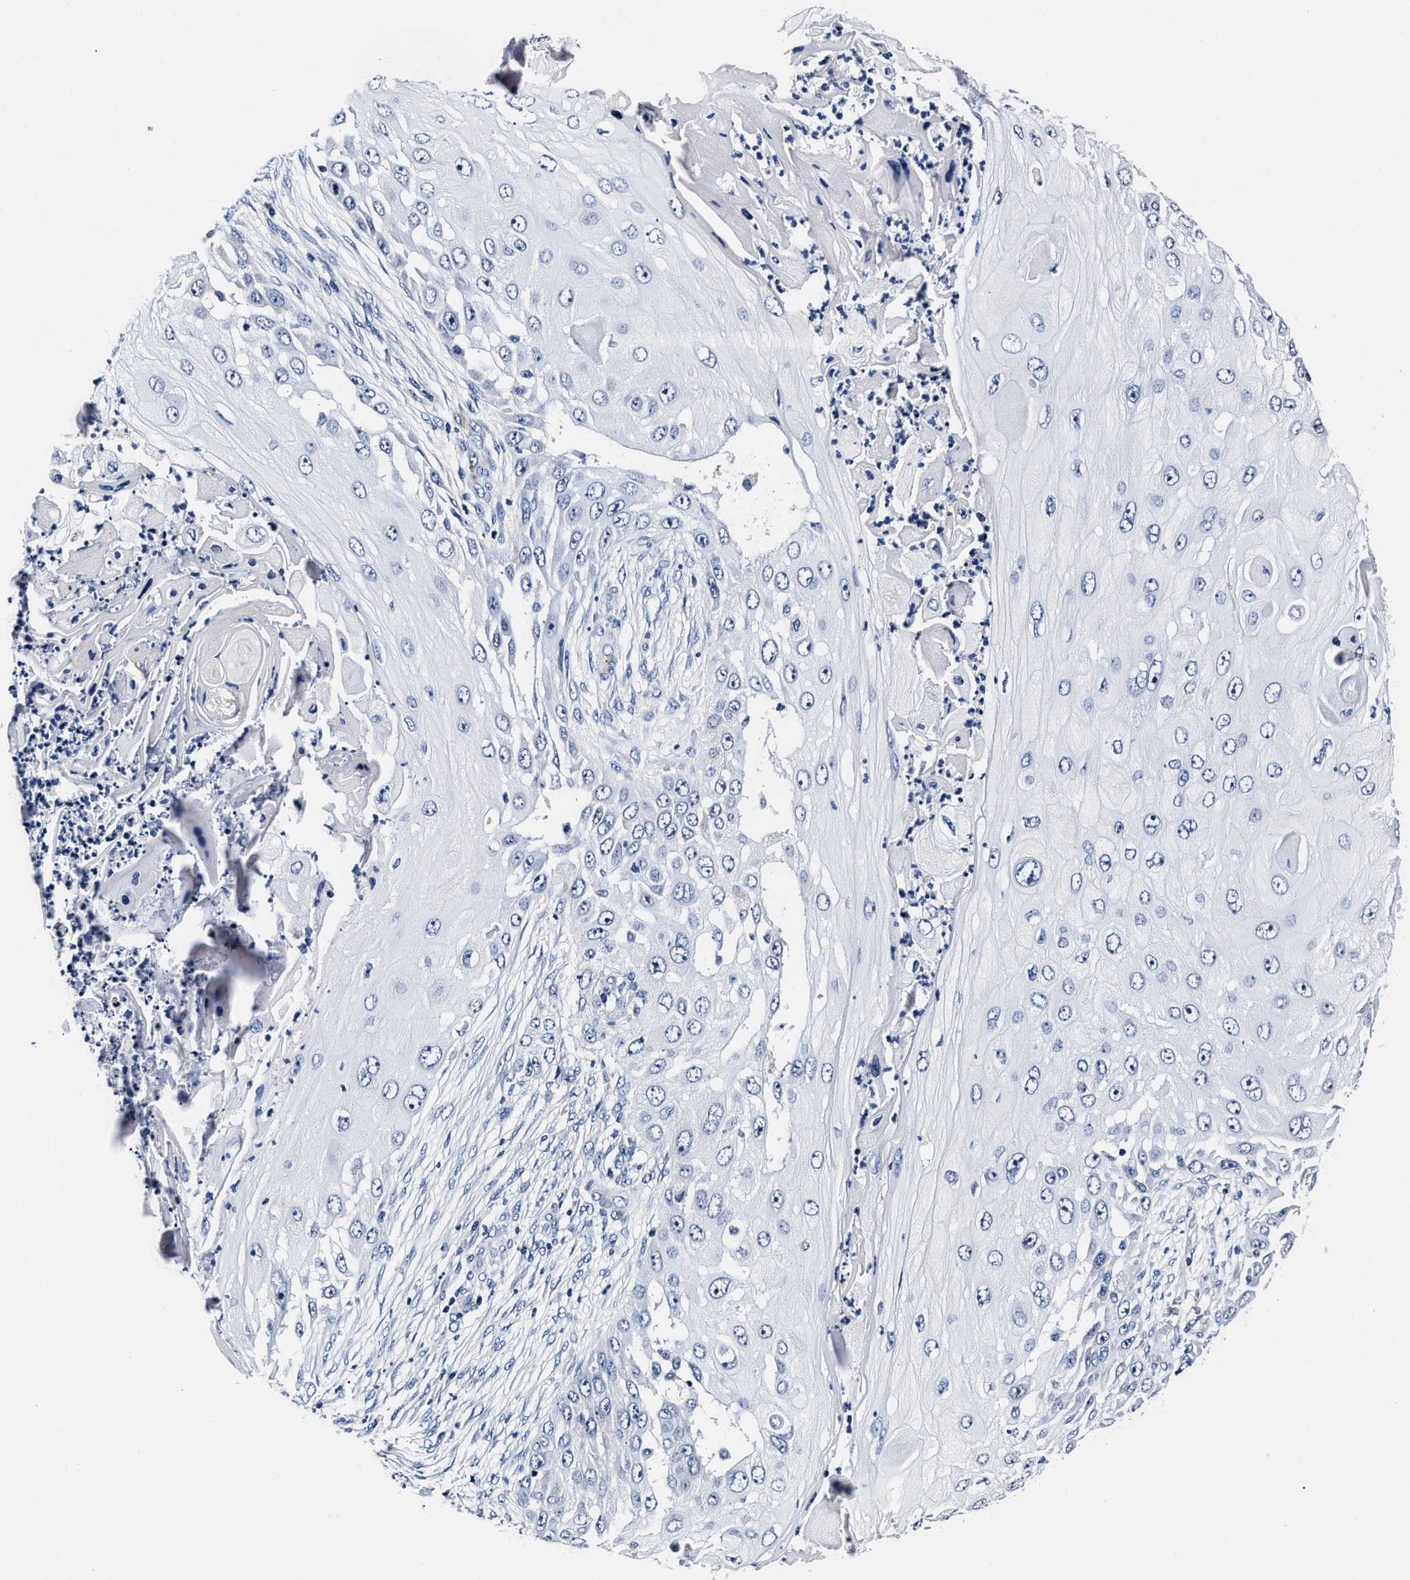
{"staining": {"intensity": "negative", "quantity": "none", "location": "none"}, "tissue": "skin cancer", "cell_type": "Tumor cells", "image_type": "cancer", "snomed": [{"axis": "morphology", "description": "Squamous cell carcinoma, NOS"}, {"axis": "topography", "description": "Skin"}], "caption": "There is no significant staining in tumor cells of squamous cell carcinoma (skin).", "gene": "OLFML2A", "patient": {"sex": "female", "age": 44}}